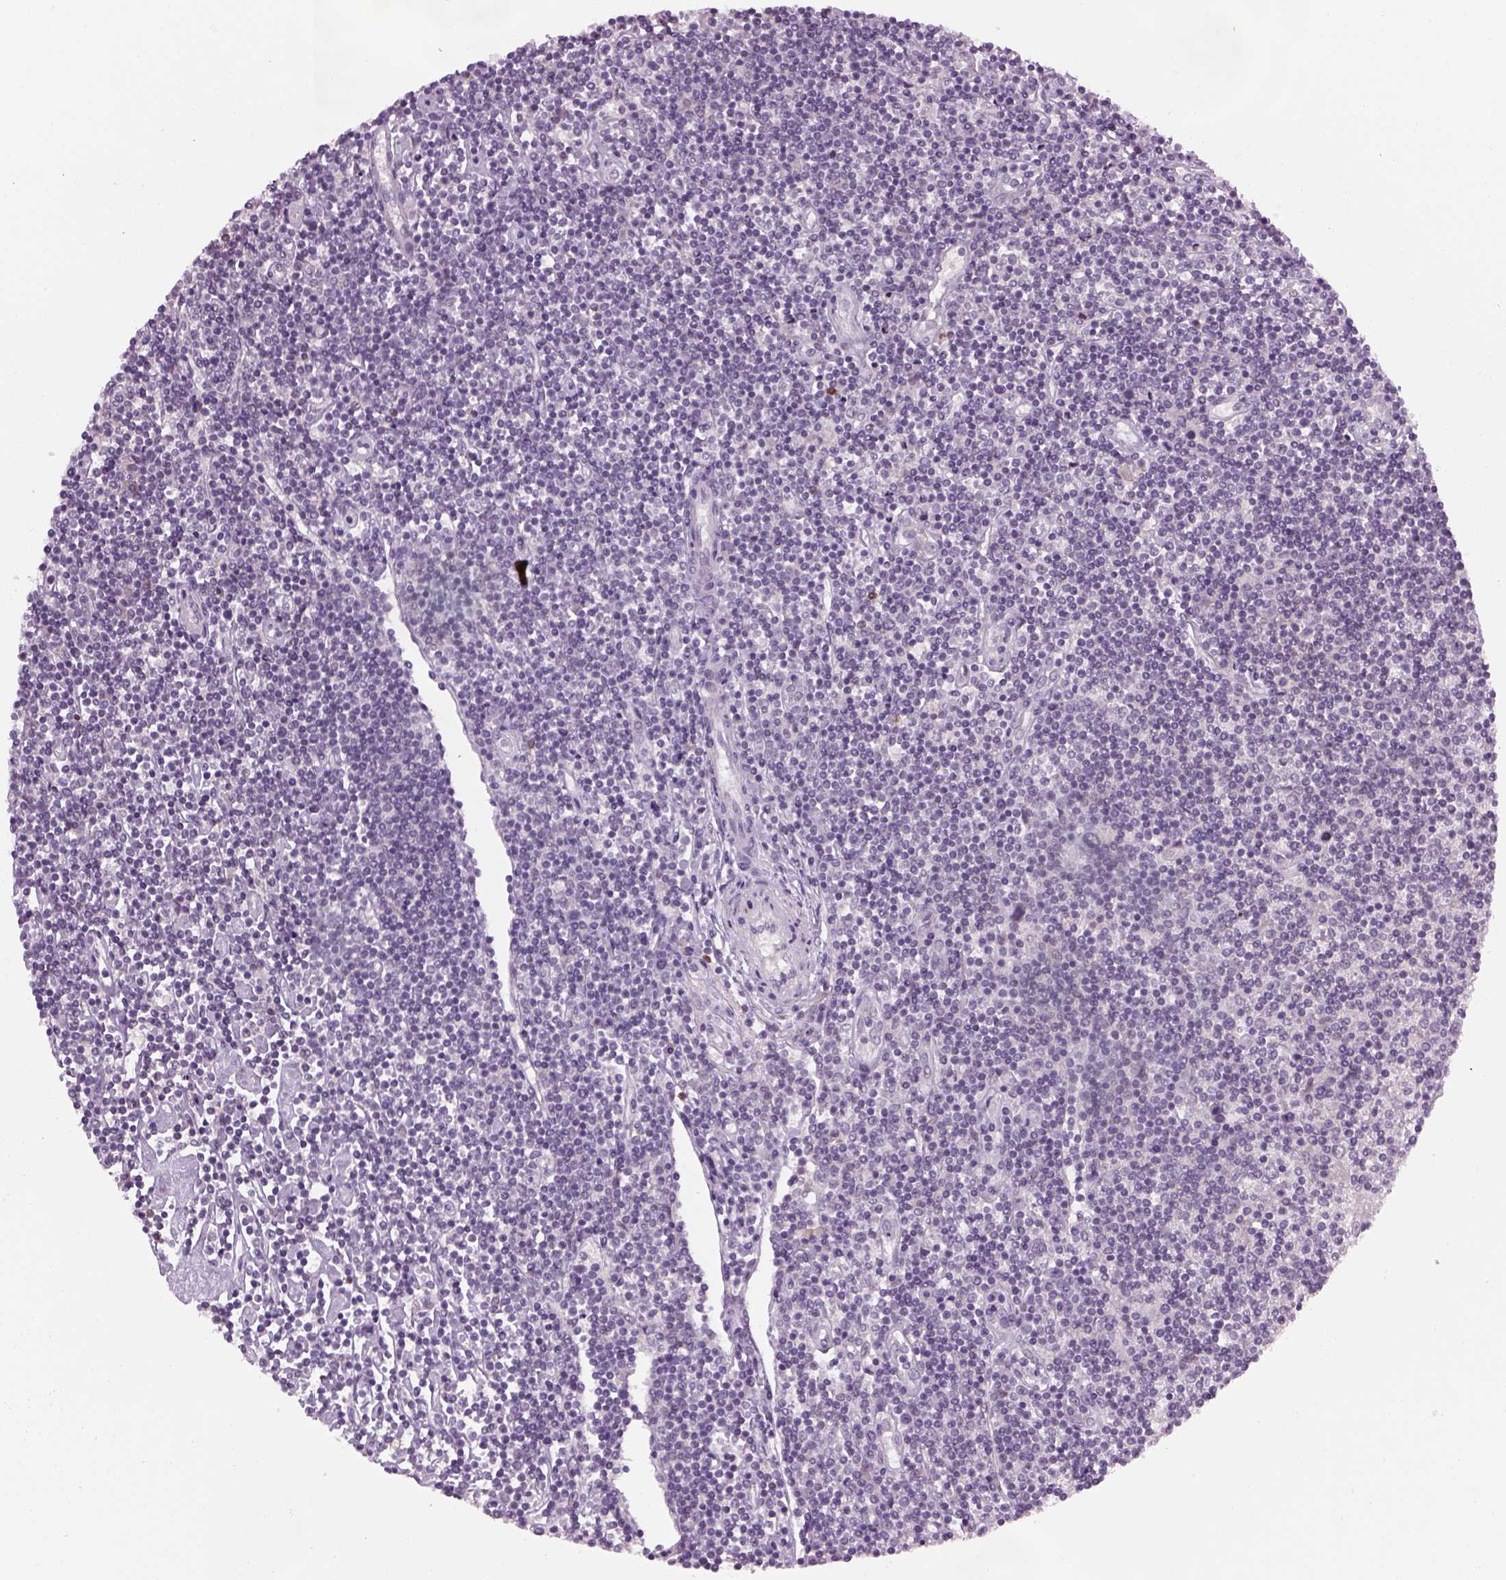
{"staining": {"intensity": "negative", "quantity": "none", "location": "none"}, "tissue": "lymphoma", "cell_type": "Tumor cells", "image_type": "cancer", "snomed": [{"axis": "morphology", "description": "Hodgkin's disease, NOS"}, {"axis": "topography", "description": "Lymph node"}], "caption": "This is a histopathology image of IHC staining of Hodgkin's disease, which shows no positivity in tumor cells.", "gene": "GDNF", "patient": {"sex": "male", "age": 40}}